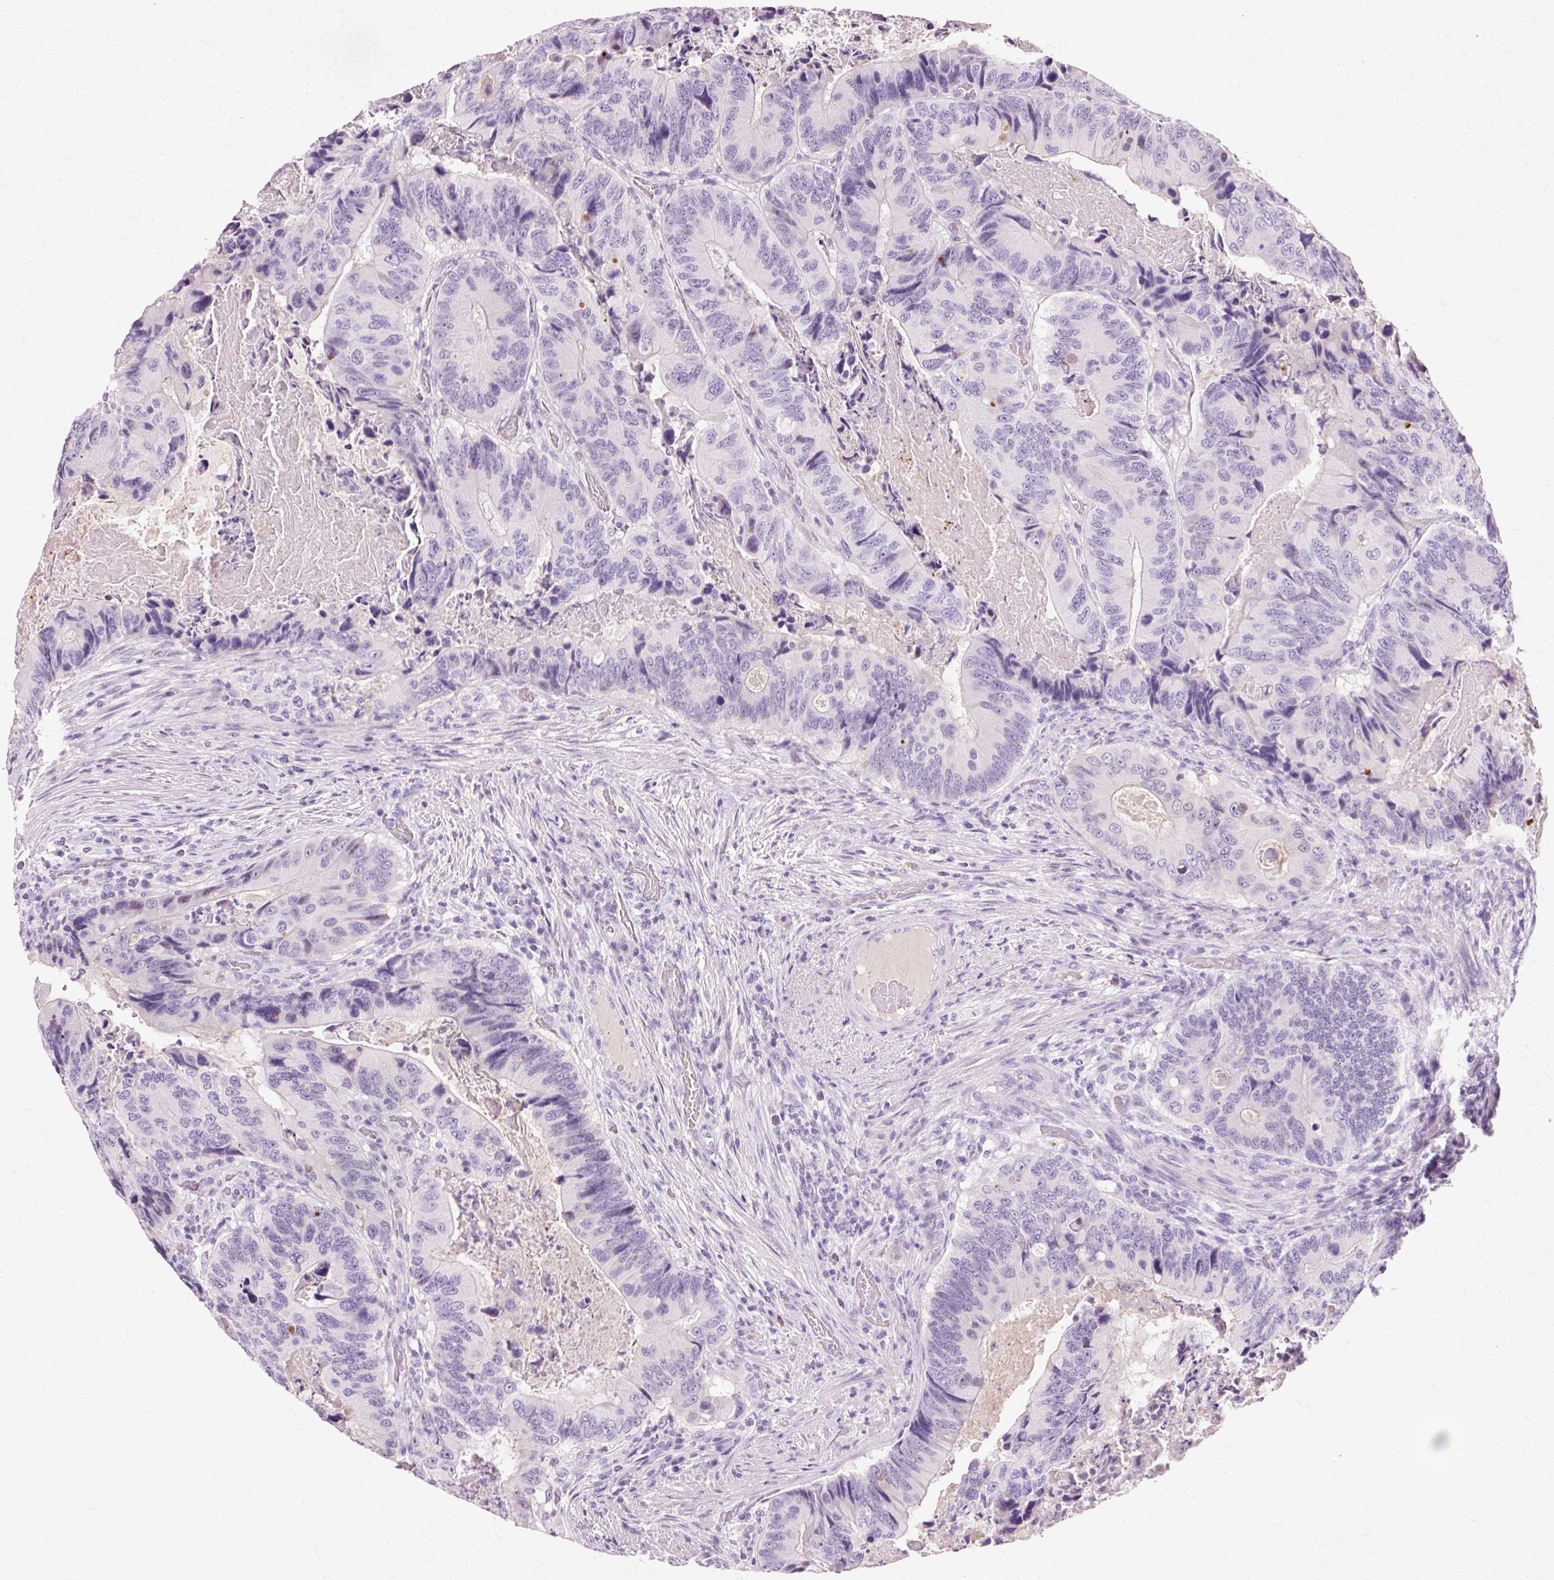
{"staining": {"intensity": "negative", "quantity": "none", "location": "none"}, "tissue": "colorectal cancer", "cell_type": "Tumor cells", "image_type": "cancer", "snomed": [{"axis": "morphology", "description": "Adenocarcinoma, NOS"}, {"axis": "topography", "description": "Colon"}], "caption": "An immunohistochemistry photomicrograph of colorectal cancer is shown. There is no staining in tumor cells of colorectal cancer. (DAB (3,3'-diaminobenzidine) immunohistochemistry with hematoxylin counter stain).", "gene": "VN1R2", "patient": {"sex": "male", "age": 84}}